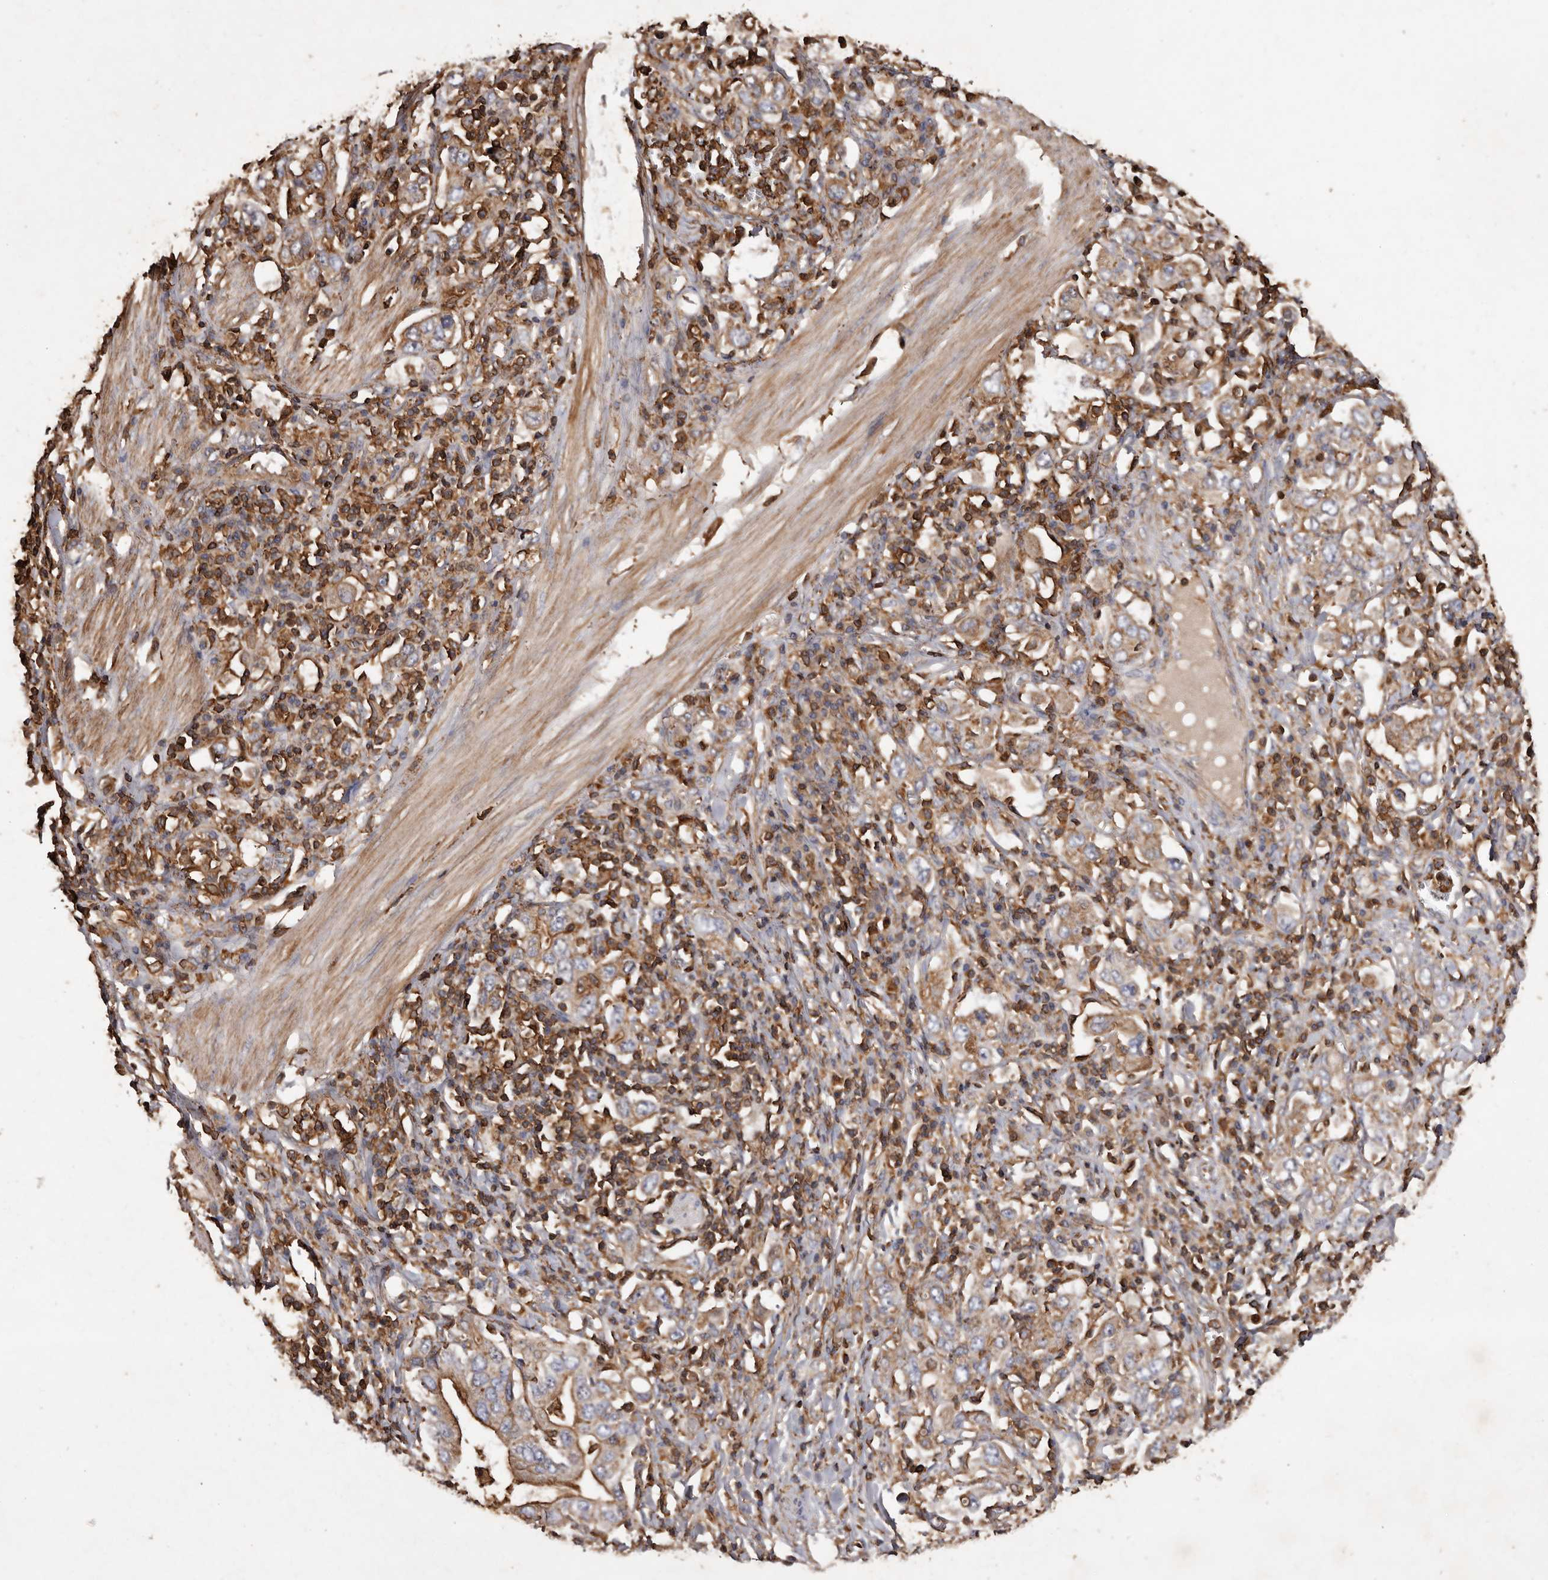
{"staining": {"intensity": "moderate", "quantity": ">75%", "location": "cytoplasmic/membranous"}, "tissue": "stomach cancer", "cell_type": "Tumor cells", "image_type": "cancer", "snomed": [{"axis": "morphology", "description": "Adenocarcinoma, NOS"}, {"axis": "topography", "description": "Stomach, upper"}], "caption": "High-magnification brightfield microscopy of stomach cancer stained with DAB (3,3'-diaminobenzidine) (brown) and counterstained with hematoxylin (blue). tumor cells exhibit moderate cytoplasmic/membranous staining is present in approximately>75% of cells.", "gene": "COQ8B", "patient": {"sex": "male", "age": 62}}